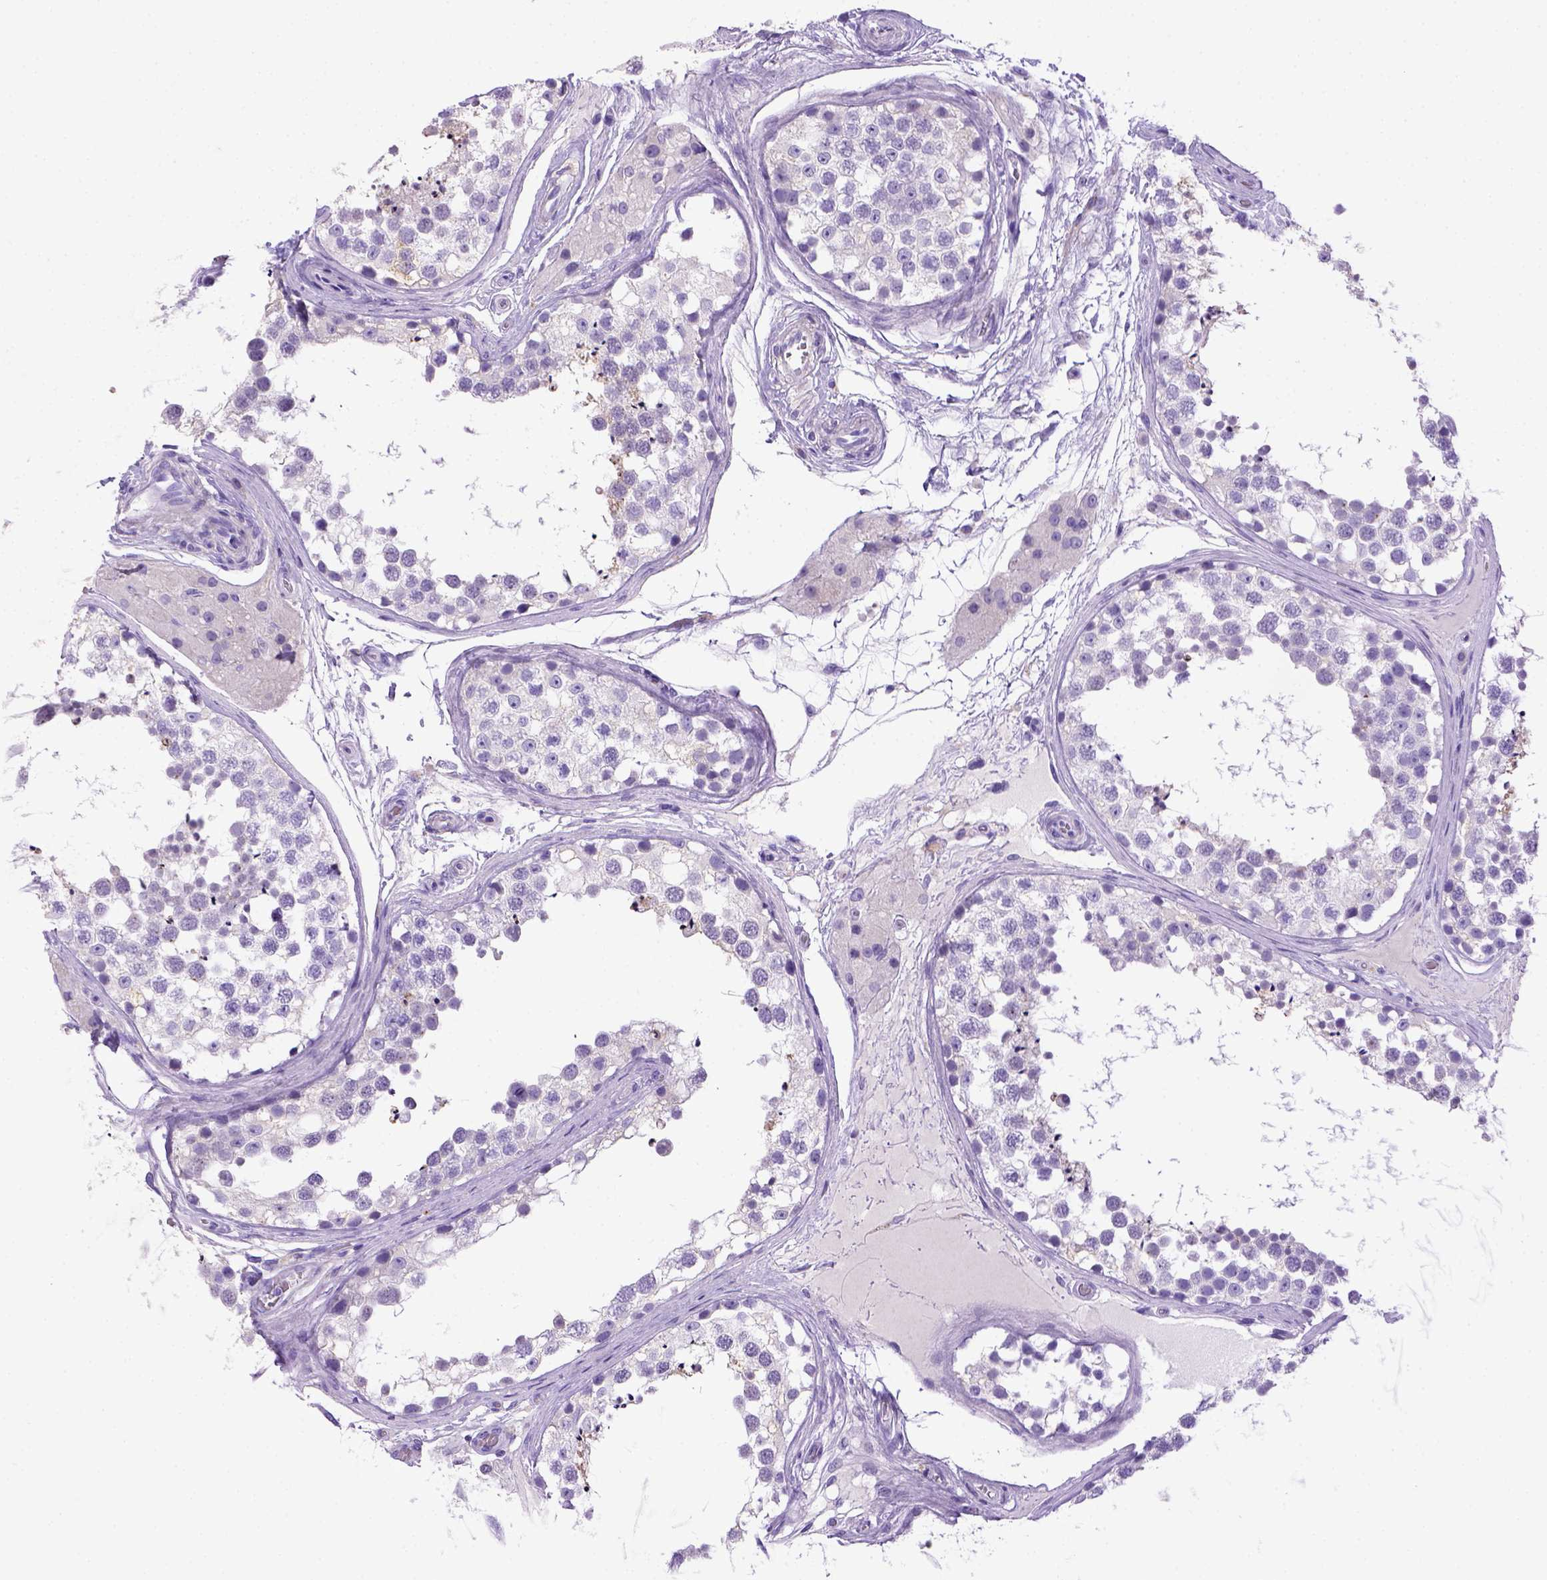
{"staining": {"intensity": "negative", "quantity": "none", "location": "none"}, "tissue": "testis", "cell_type": "Cells in seminiferous ducts", "image_type": "normal", "snomed": [{"axis": "morphology", "description": "Normal tissue, NOS"}, {"axis": "morphology", "description": "Seminoma, NOS"}, {"axis": "topography", "description": "Testis"}], "caption": "Photomicrograph shows no protein staining in cells in seminiferous ducts of benign testis. (DAB (3,3'-diaminobenzidine) IHC with hematoxylin counter stain).", "gene": "BAAT", "patient": {"sex": "male", "age": 65}}